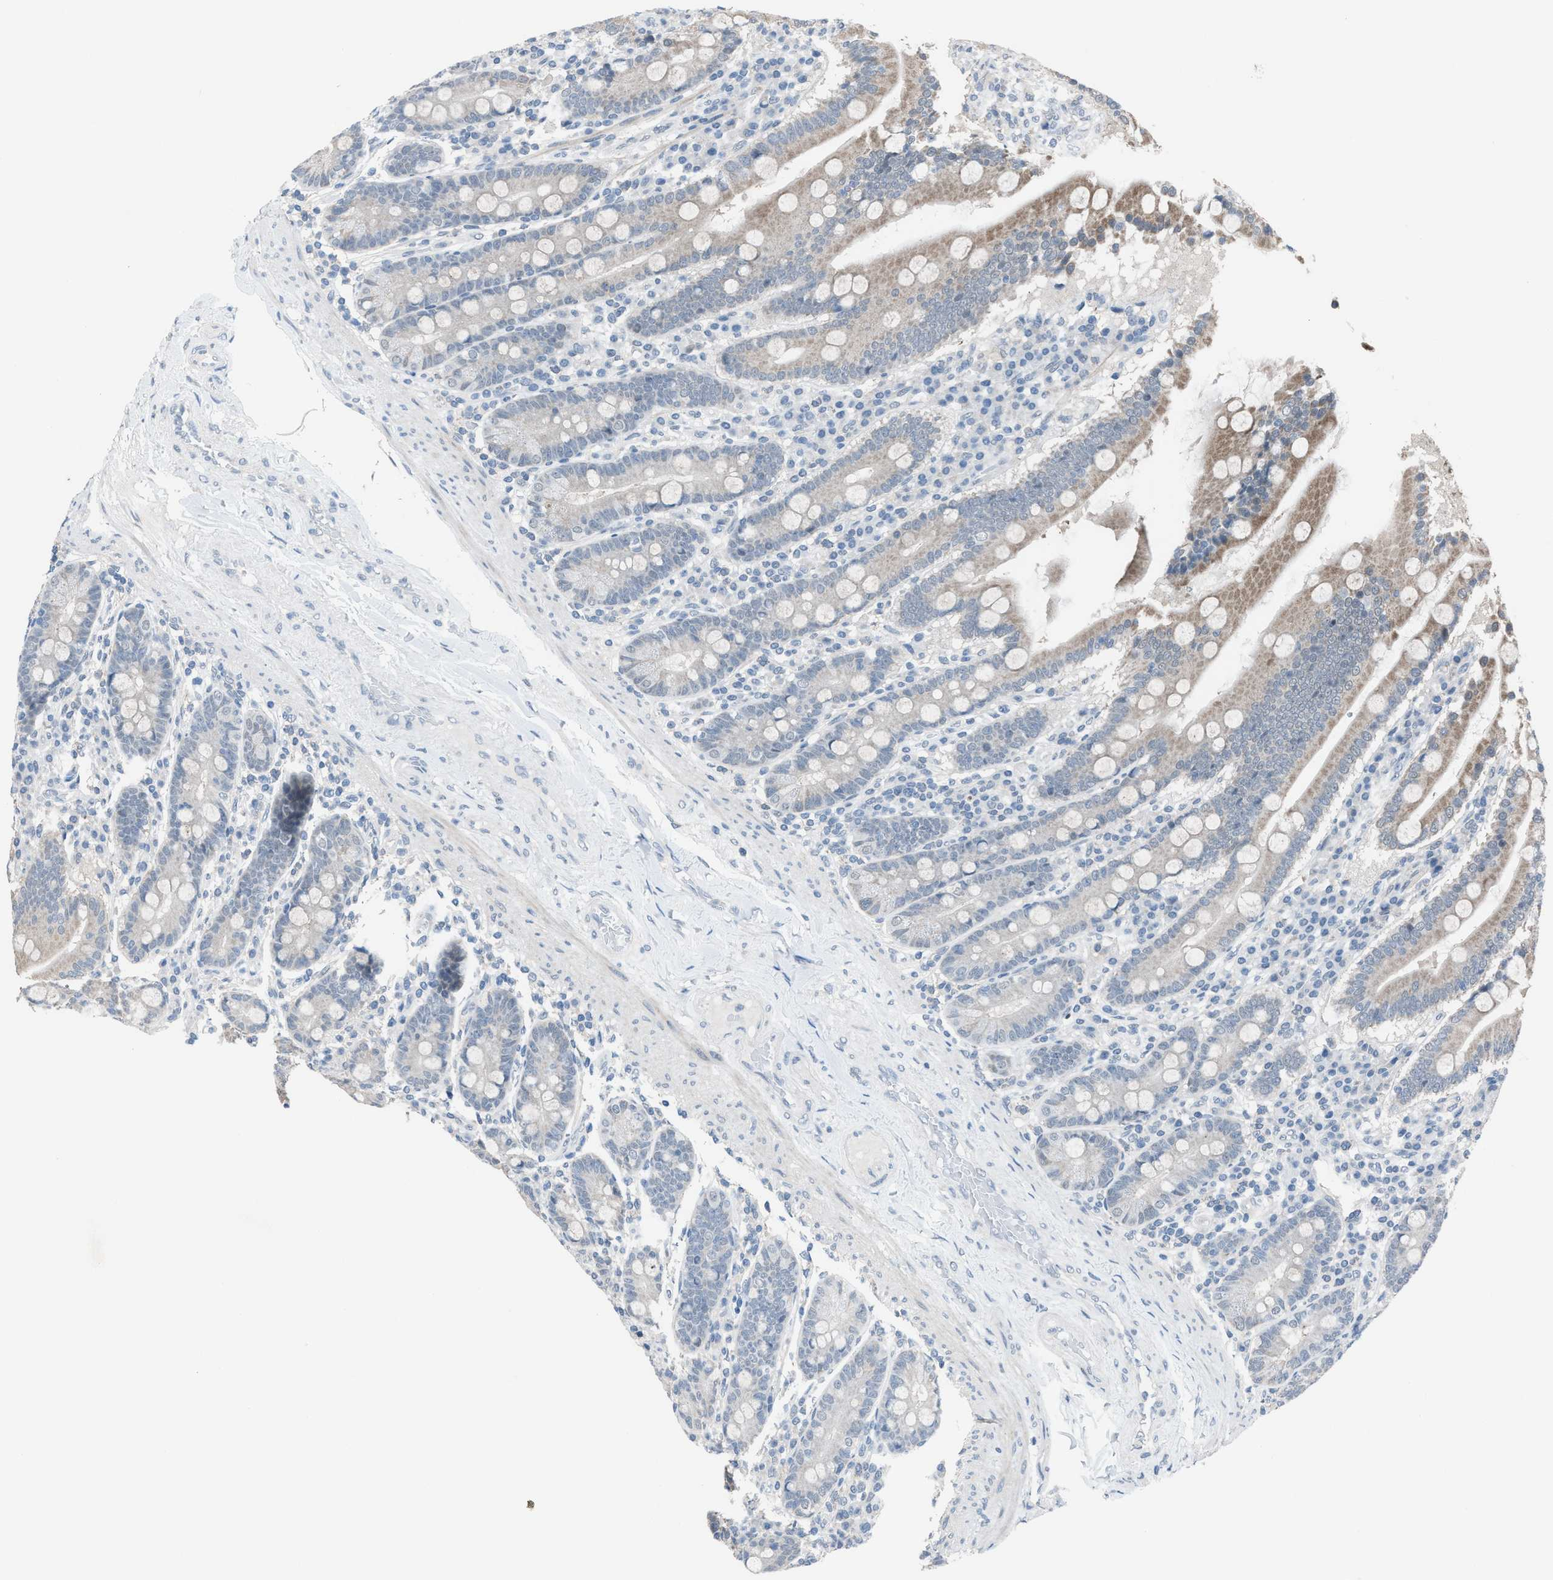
{"staining": {"intensity": "moderate", "quantity": "25%-75%", "location": "cytoplasmic/membranous"}, "tissue": "duodenum", "cell_type": "Glandular cells", "image_type": "normal", "snomed": [{"axis": "morphology", "description": "Normal tissue, NOS"}, {"axis": "topography", "description": "Duodenum"}], "caption": "A high-resolution micrograph shows immunohistochemistry (IHC) staining of benign duodenum, which reveals moderate cytoplasmic/membranous positivity in approximately 25%-75% of glandular cells. Ihc stains the protein in brown and the nuclei are stained blue.", "gene": "ANAPC11", "patient": {"sex": "male", "age": 50}}